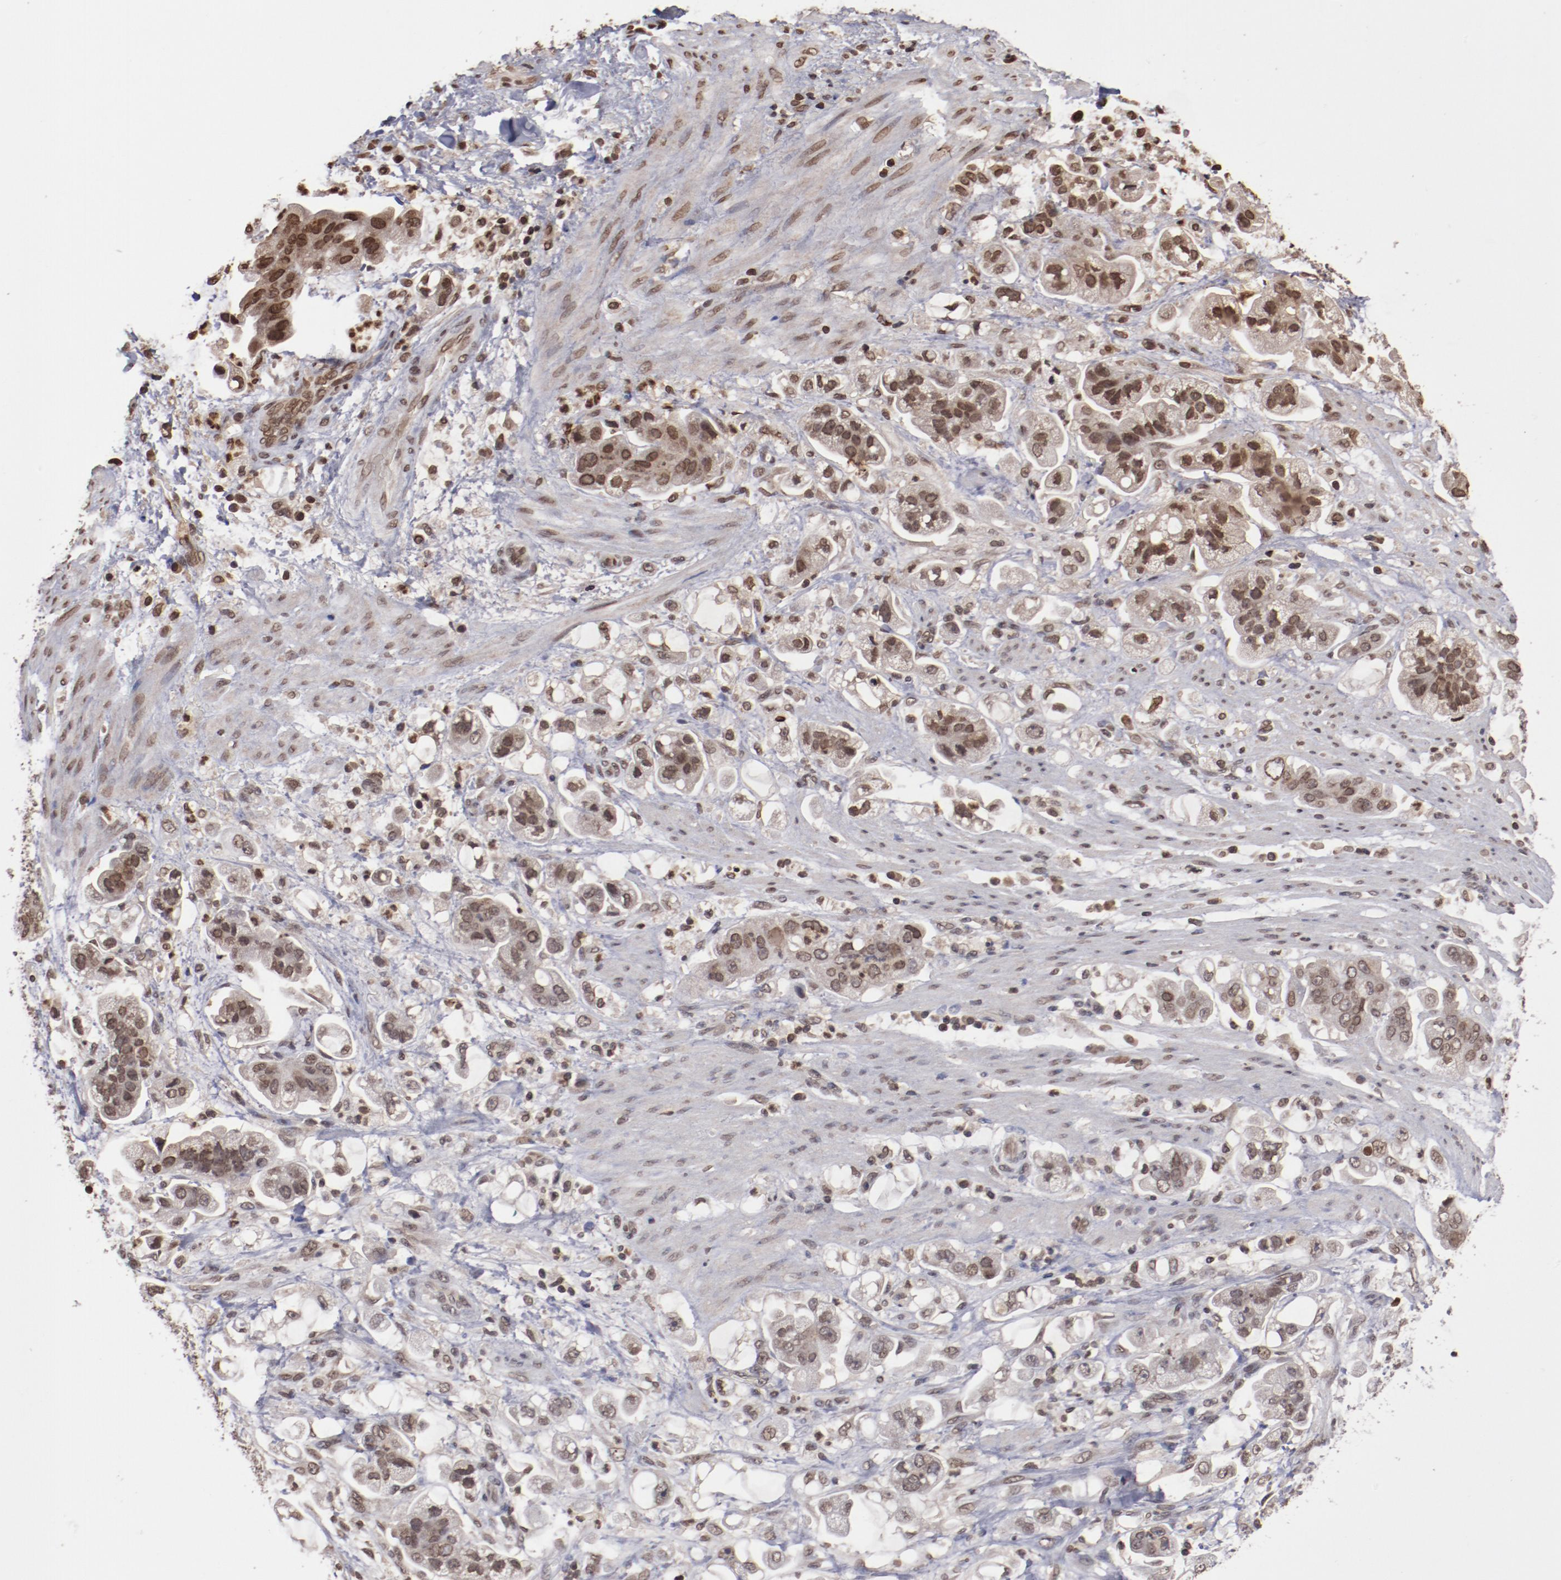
{"staining": {"intensity": "moderate", "quantity": ">75%", "location": "nuclear"}, "tissue": "stomach cancer", "cell_type": "Tumor cells", "image_type": "cancer", "snomed": [{"axis": "morphology", "description": "Adenocarcinoma, NOS"}, {"axis": "topography", "description": "Stomach"}], "caption": "There is medium levels of moderate nuclear positivity in tumor cells of adenocarcinoma (stomach), as demonstrated by immunohistochemical staining (brown color).", "gene": "AKT1", "patient": {"sex": "male", "age": 62}}